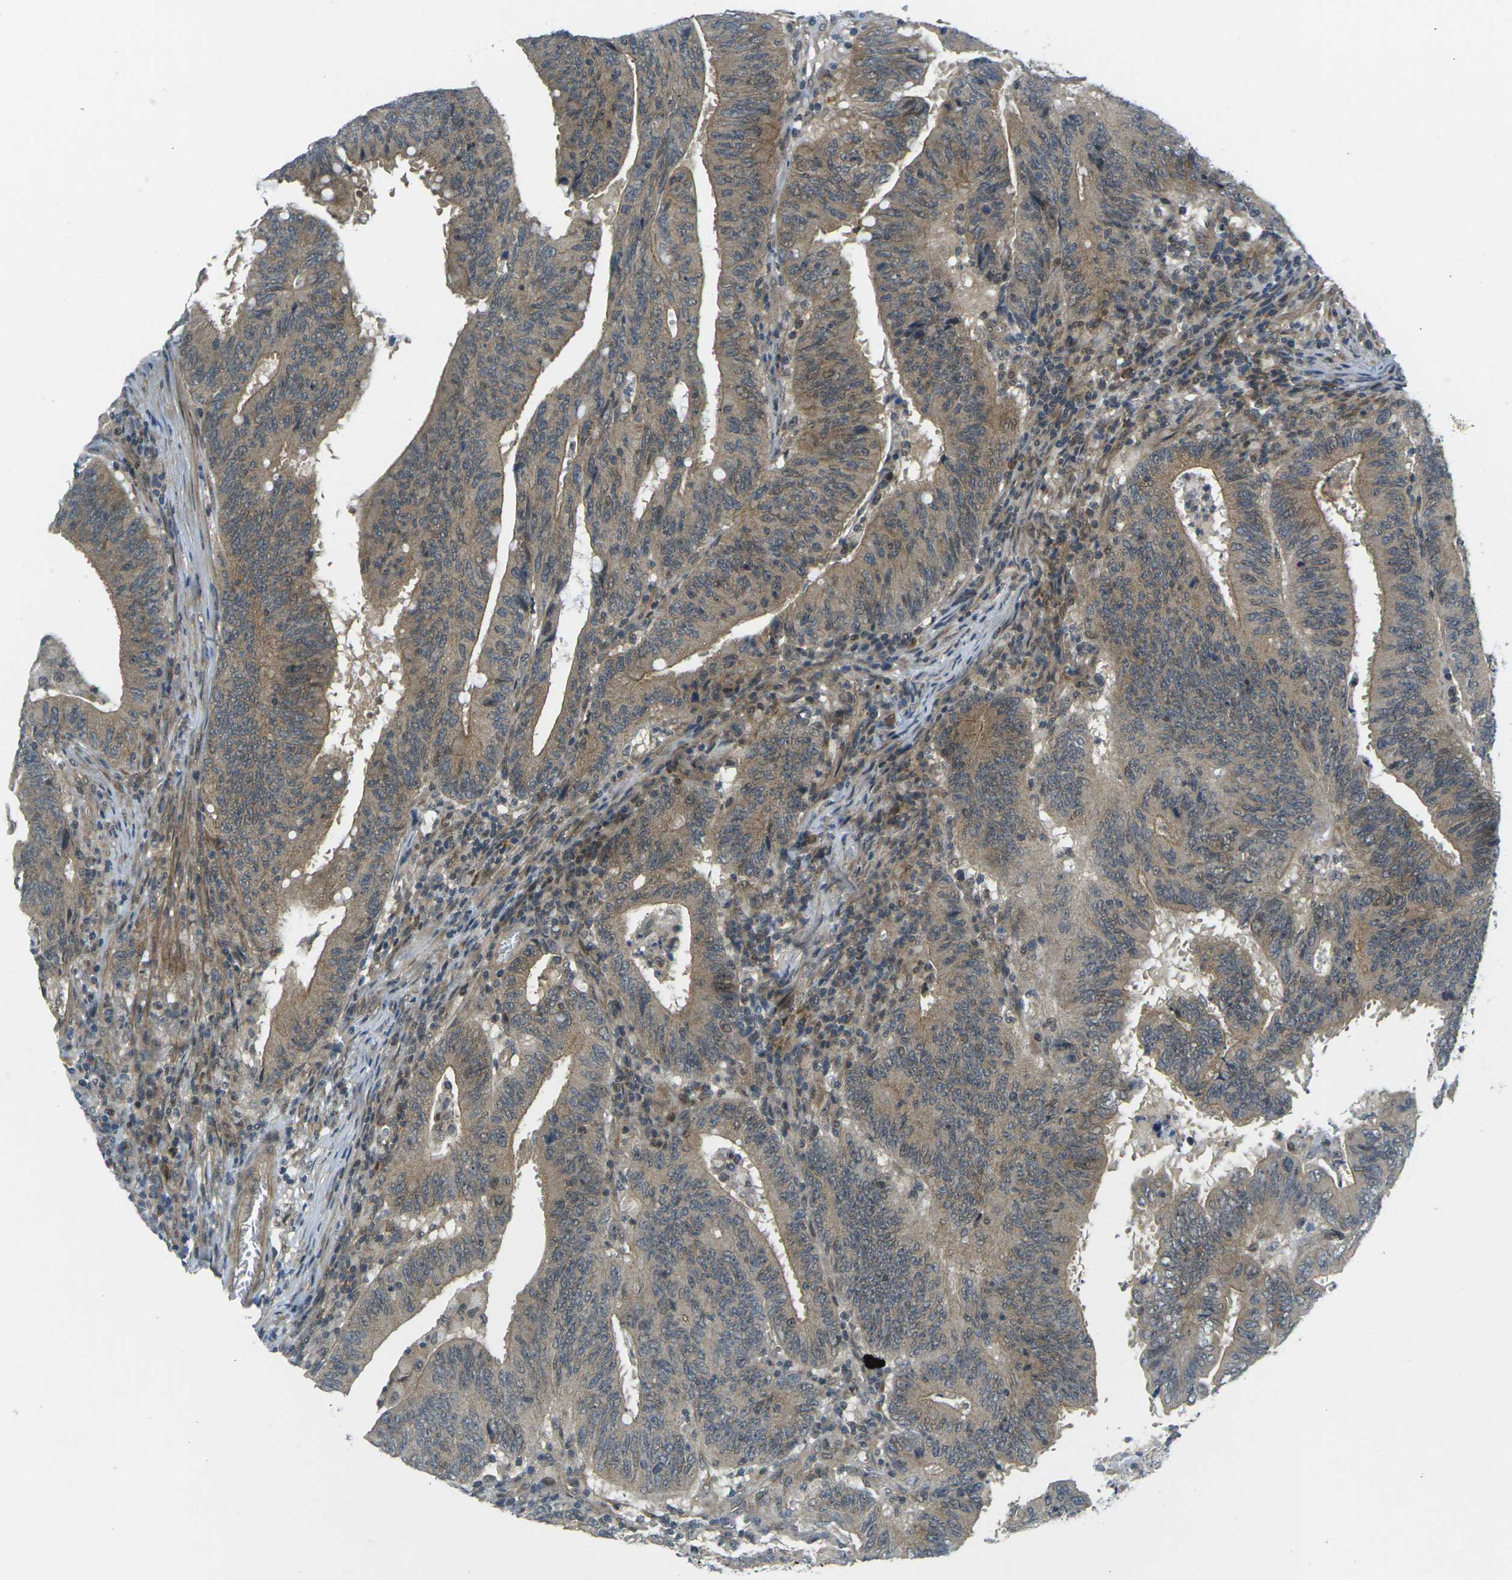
{"staining": {"intensity": "moderate", "quantity": ">75%", "location": "cytoplasmic/membranous"}, "tissue": "colorectal cancer", "cell_type": "Tumor cells", "image_type": "cancer", "snomed": [{"axis": "morphology", "description": "Adenocarcinoma, NOS"}, {"axis": "topography", "description": "Colon"}], "caption": "A photomicrograph of human colorectal adenocarcinoma stained for a protein exhibits moderate cytoplasmic/membranous brown staining in tumor cells. The protein is stained brown, and the nuclei are stained in blue (DAB IHC with brightfield microscopy, high magnification).", "gene": "KCTD10", "patient": {"sex": "male", "age": 45}}